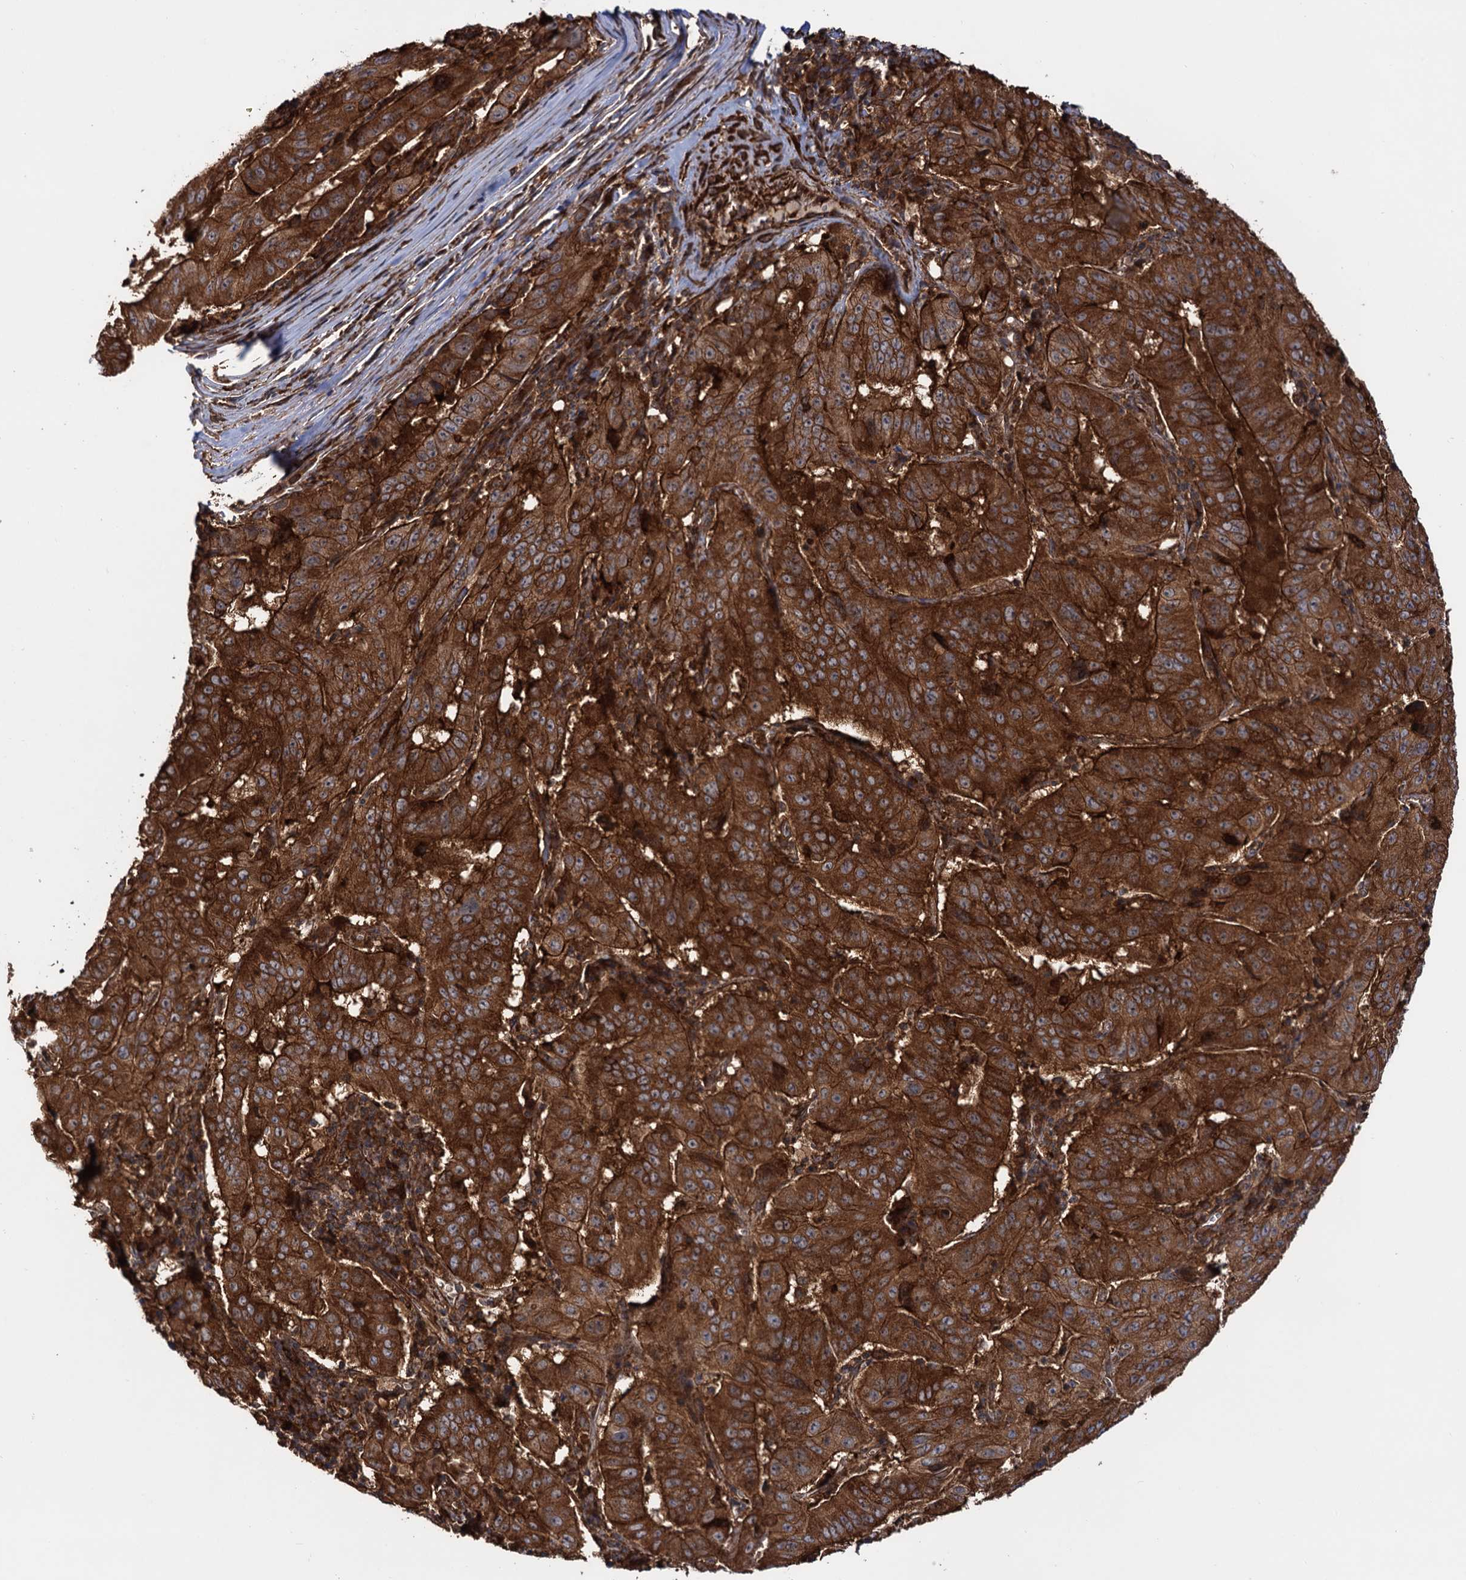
{"staining": {"intensity": "strong", "quantity": ">75%", "location": "cytoplasmic/membranous"}, "tissue": "pancreatic cancer", "cell_type": "Tumor cells", "image_type": "cancer", "snomed": [{"axis": "morphology", "description": "Adenocarcinoma, NOS"}, {"axis": "topography", "description": "Pancreas"}], "caption": "Protein expression analysis of human pancreatic cancer reveals strong cytoplasmic/membranous positivity in about >75% of tumor cells.", "gene": "ATP8B4", "patient": {"sex": "male", "age": 63}}